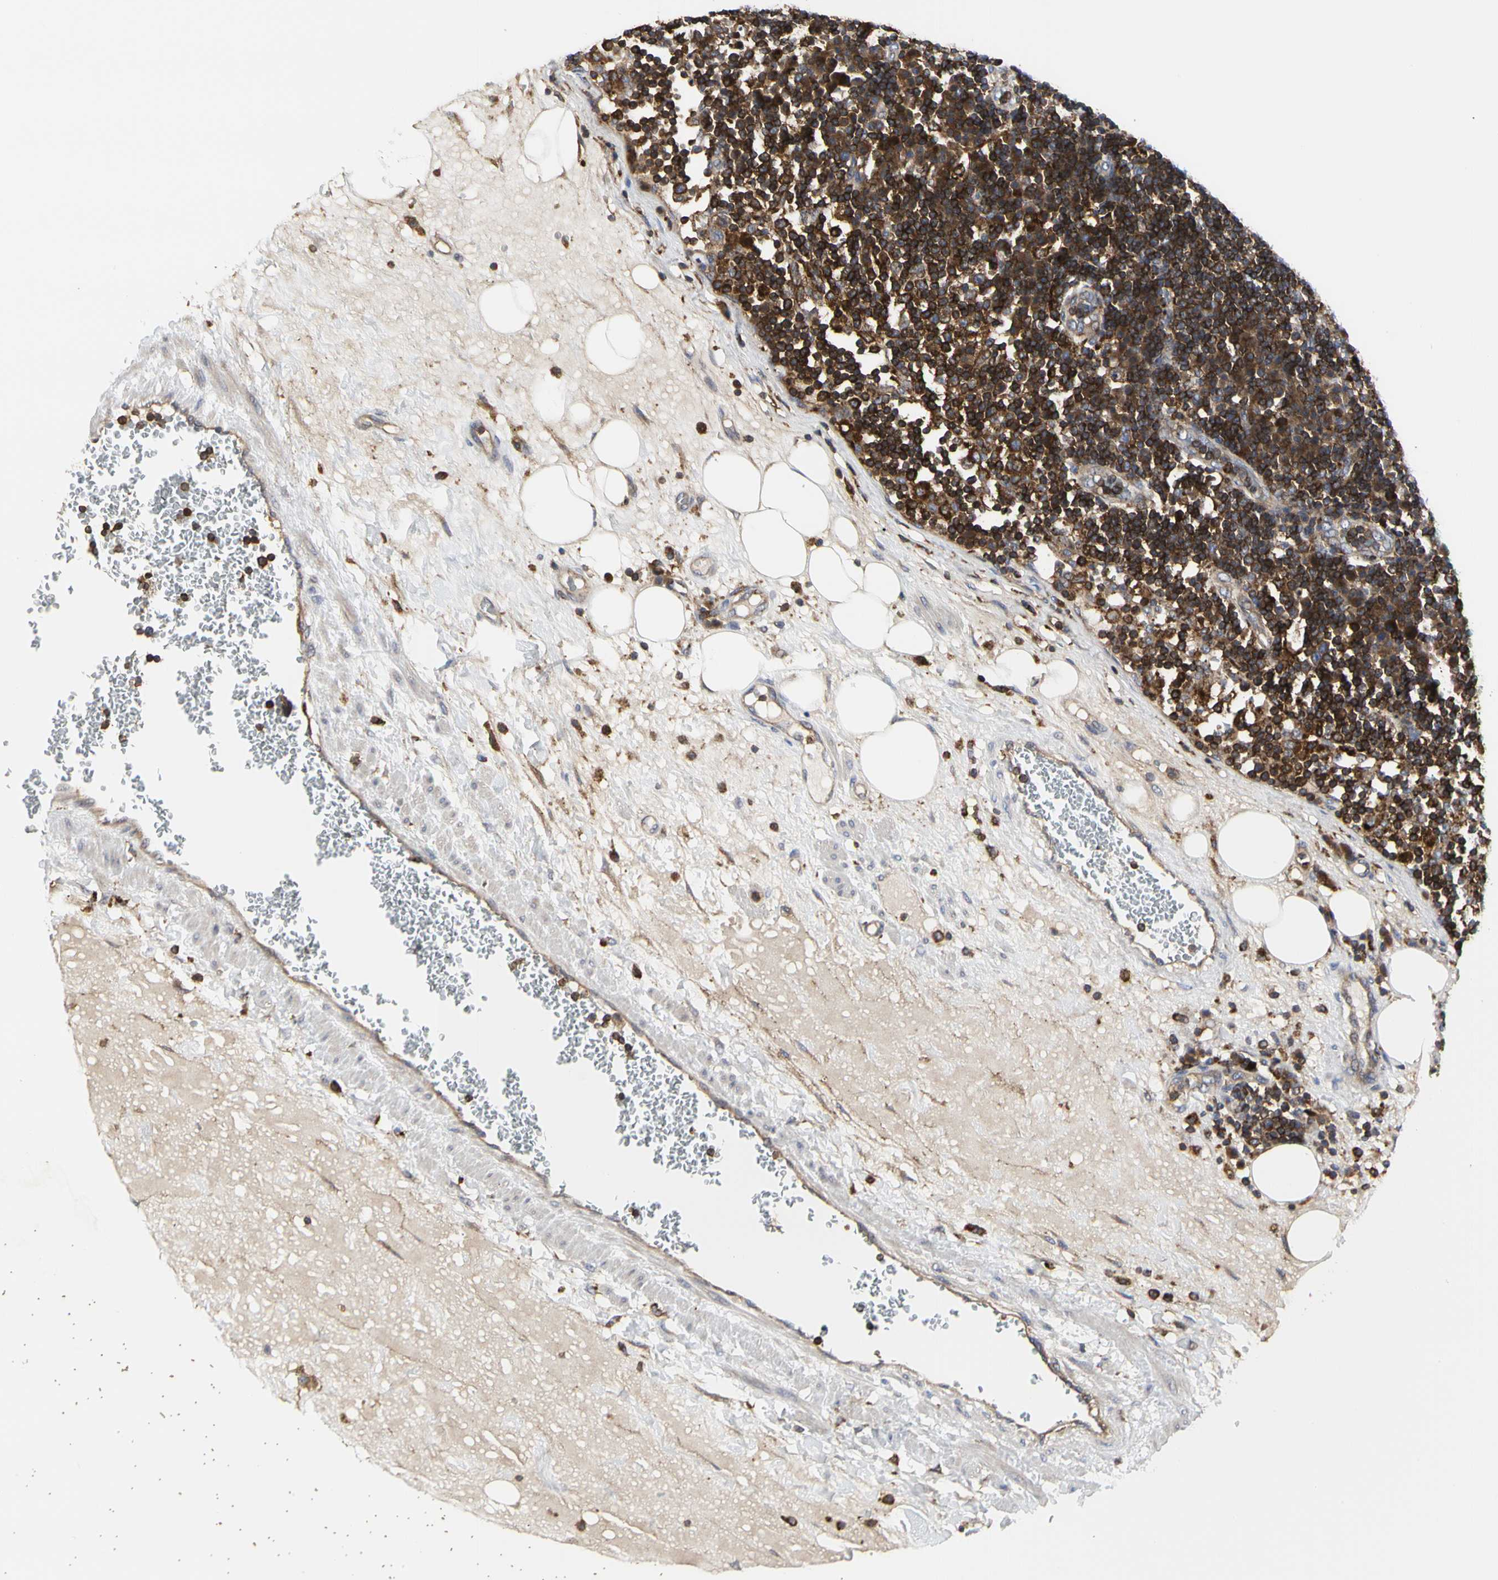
{"staining": {"intensity": "strong", "quantity": ">75%", "location": "cytoplasmic/membranous"}, "tissue": "lymph node", "cell_type": "Germinal center cells", "image_type": "normal", "snomed": [{"axis": "morphology", "description": "Normal tissue, NOS"}, {"axis": "morphology", "description": "Squamous cell carcinoma, metastatic, NOS"}, {"axis": "topography", "description": "Lymph node"}], "caption": "Immunohistochemistry (IHC) histopathology image of benign lymph node stained for a protein (brown), which exhibits high levels of strong cytoplasmic/membranous staining in about >75% of germinal center cells.", "gene": "NAPG", "patient": {"sex": "female", "age": 53}}